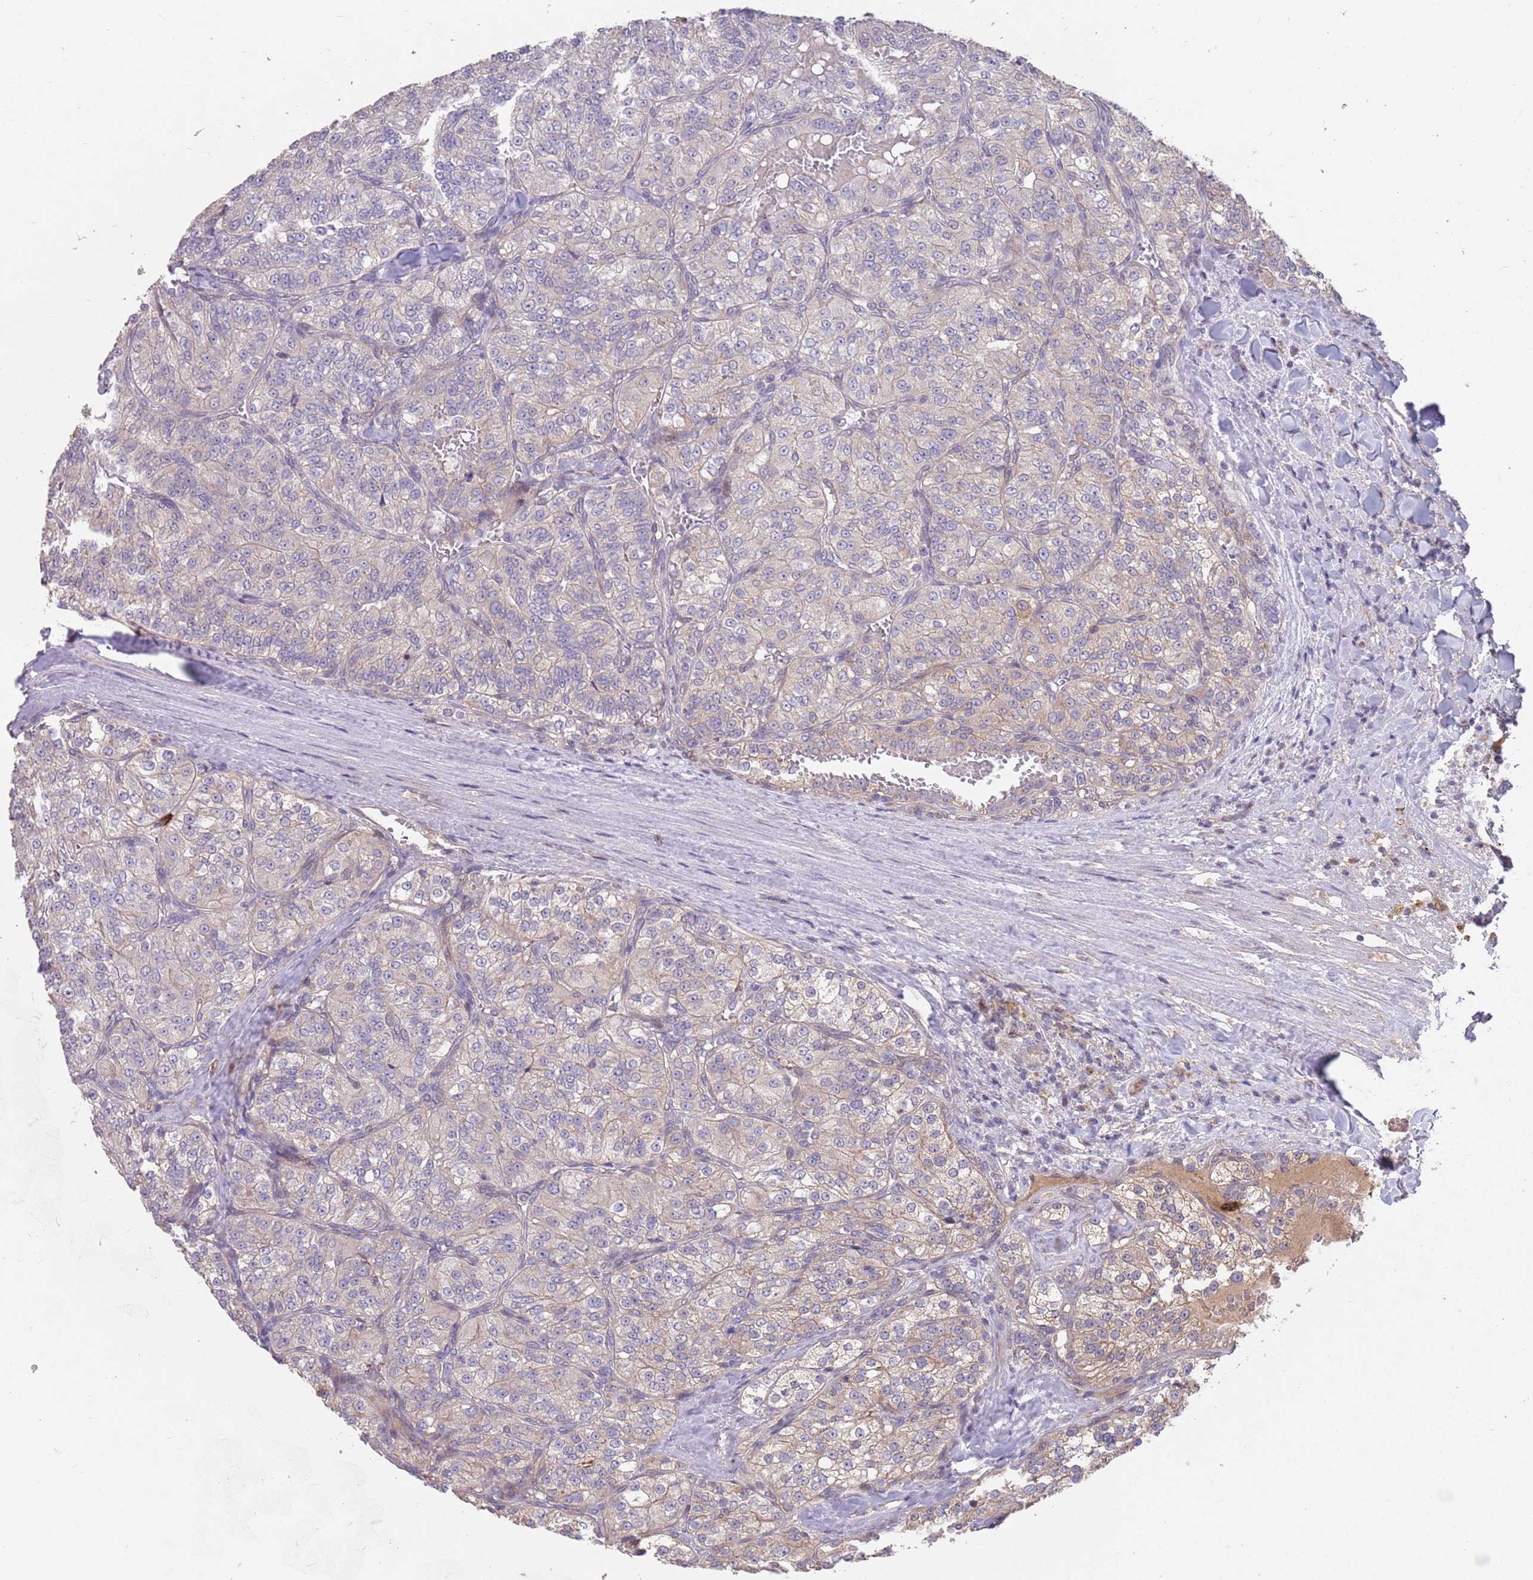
{"staining": {"intensity": "negative", "quantity": "none", "location": "none"}, "tissue": "renal cancer", "cell_type": "Tumor cells", "image_type": "cancer", "snomed": [{"axis": "morphology", "description": "Adenocarcinoma, NOS"}, {"axis": "topography", "description": "Kidney"}], "caption": "Adenocarcinoma (renal) stained for a protein using IHC shows no positivity tumor cells.", "gene": "MEI1", "patient": {"sex": "female", "age": 63}}